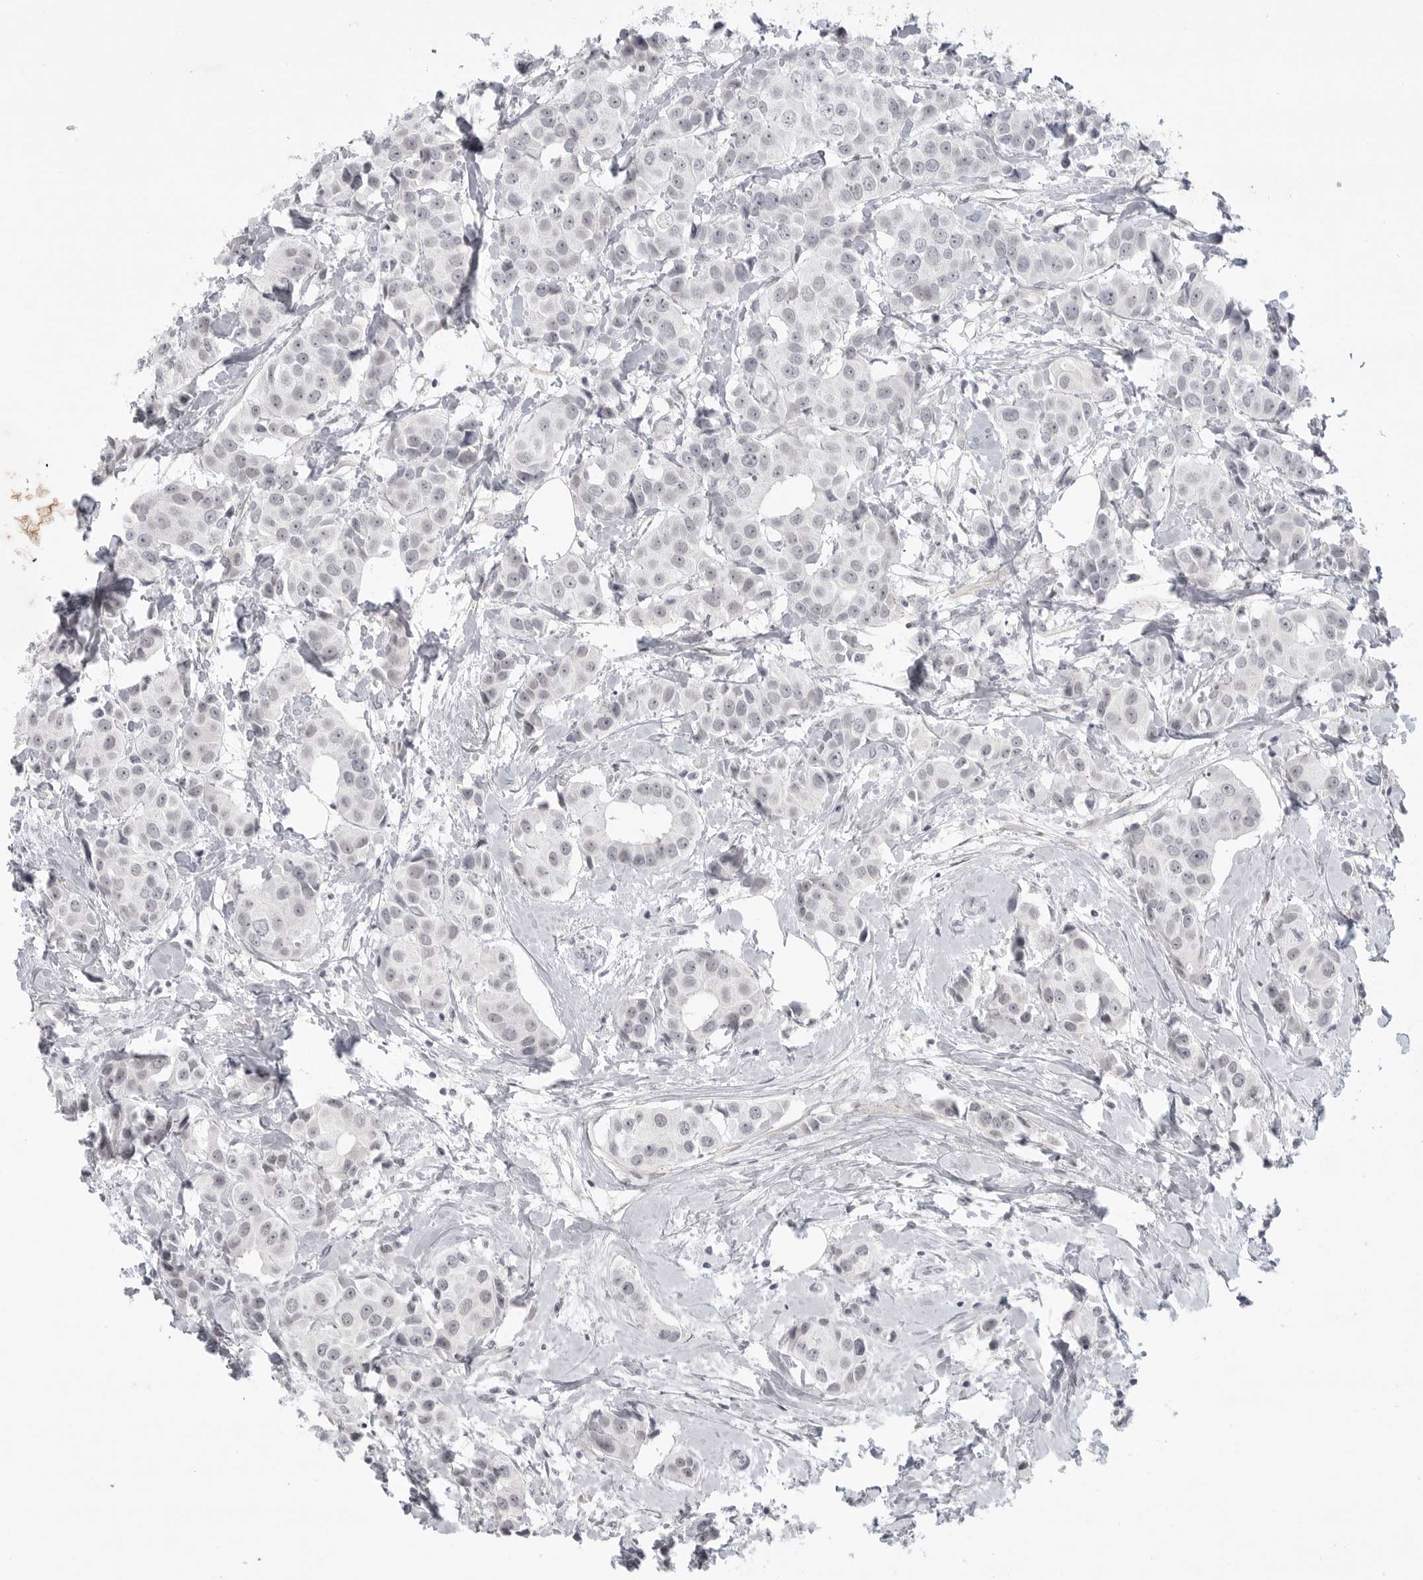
{"staining": {"intensity": "negative", "quantity": "none", "location": "none"}, "tissue": "breast cancer", "cell_type": "Tumor cells", "image_type": "cancer", "snomed": [{"axis": "morphology", "description": "Normal tissue, NOS"}, {"axis": "morphology", "description": "Duct carcinoma"}, {"axis": "topography", "description": "Breast"}], "caption": "Immunohistochemical staining of human breast cancer shows no significant positivity in tumor cells.", "gene": "TCTN3", "patient": {"sex": "female", "age": 39}}